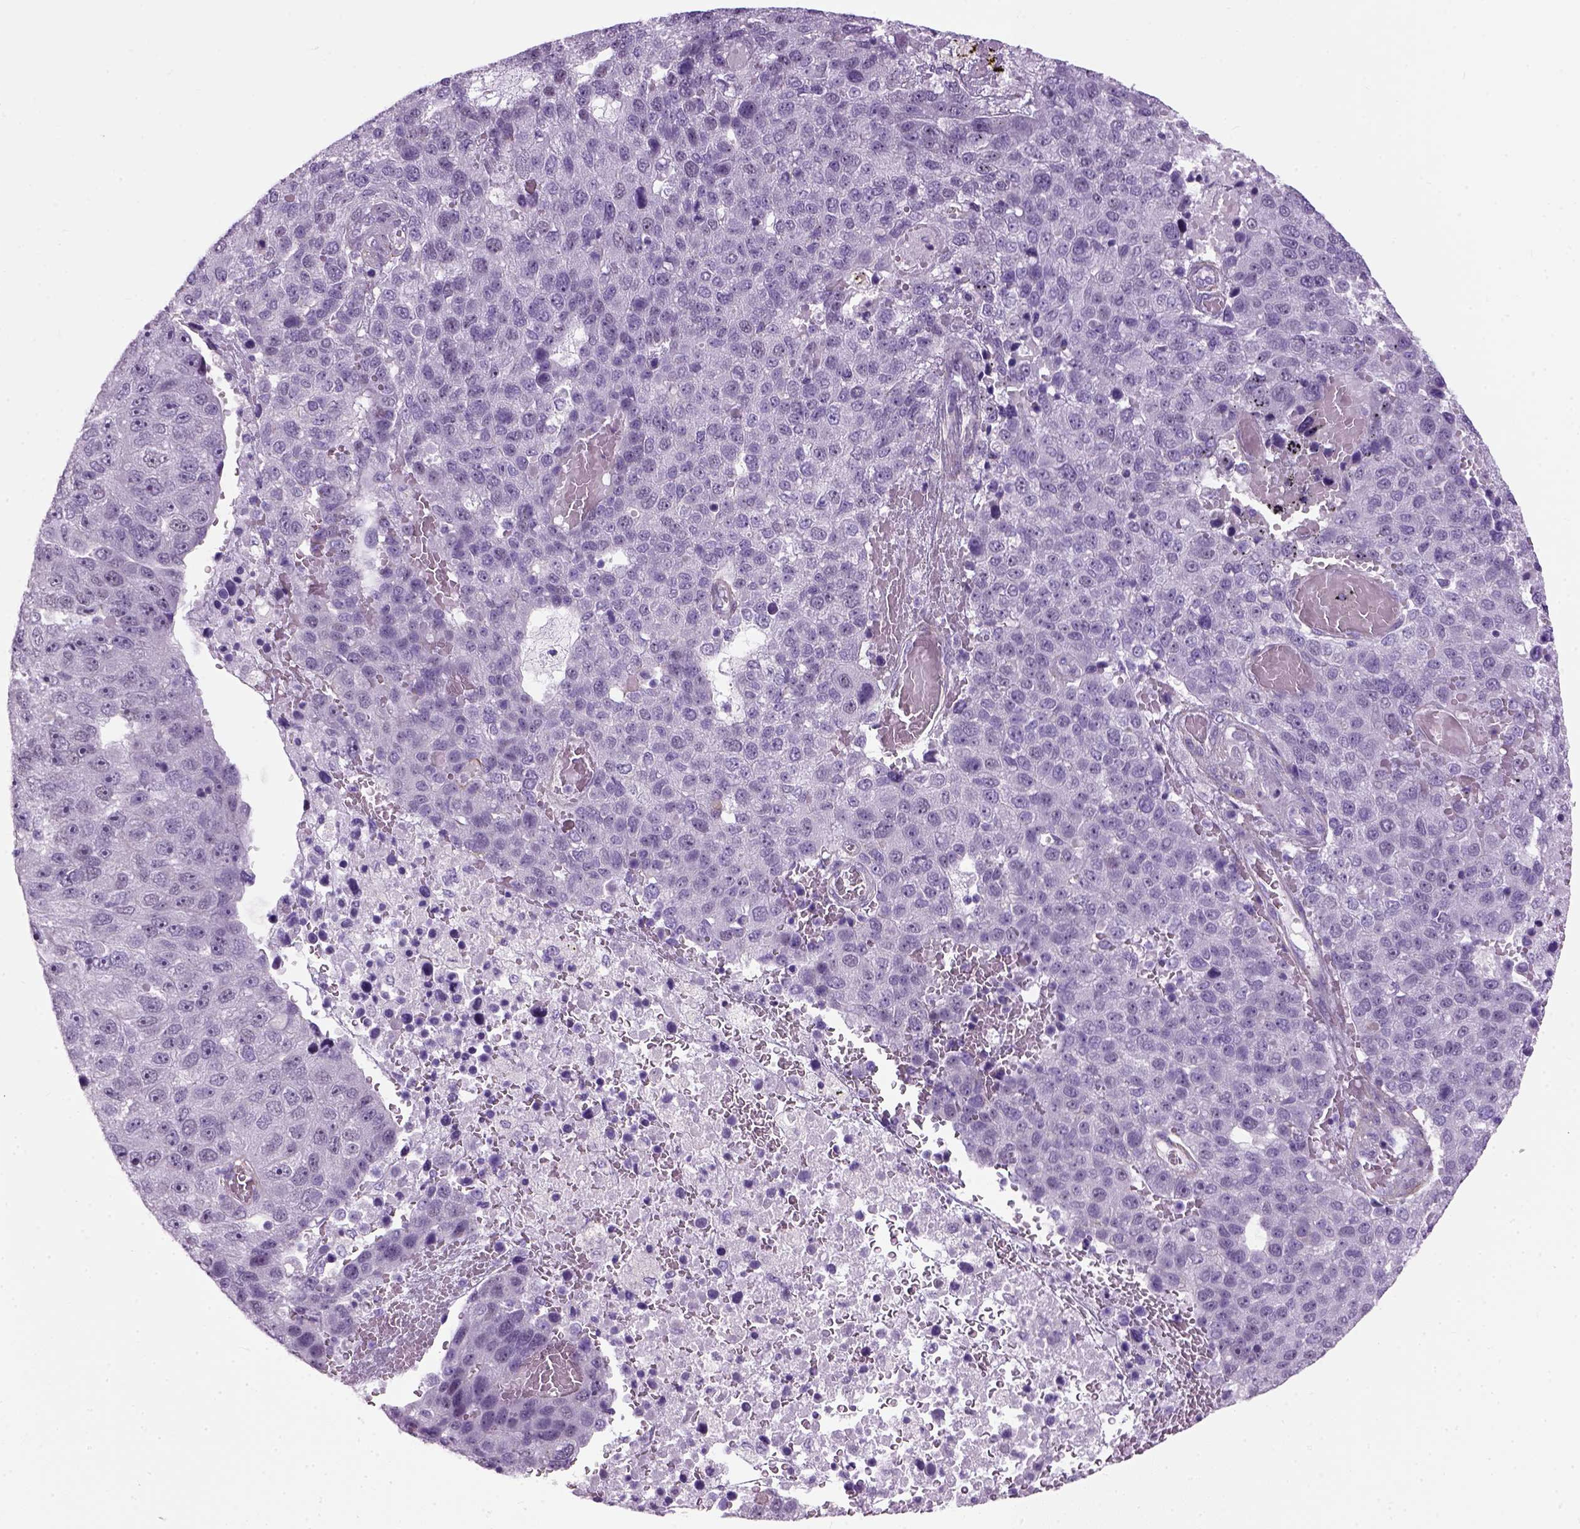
{"staining": {"intensity": "negative", "quantity": "none", "location": "none"}, "tissue": "pancreatic cancer", "cell_type": "Tumor cells", "image_type": "cancer", "snomed": [{"axis": "morphology", "description": "Adenocarcinoma, NOS"}, {"axis": "topography", "description": "Pancreas"}], "caption": "Immunohistochemistry (IHC) of pancreatic cancer (adenocarcinoma) demonstrates no positivity in tumor cells.", "gene": "FAM161A", "patient": {"sex": "female", "age": 61}}